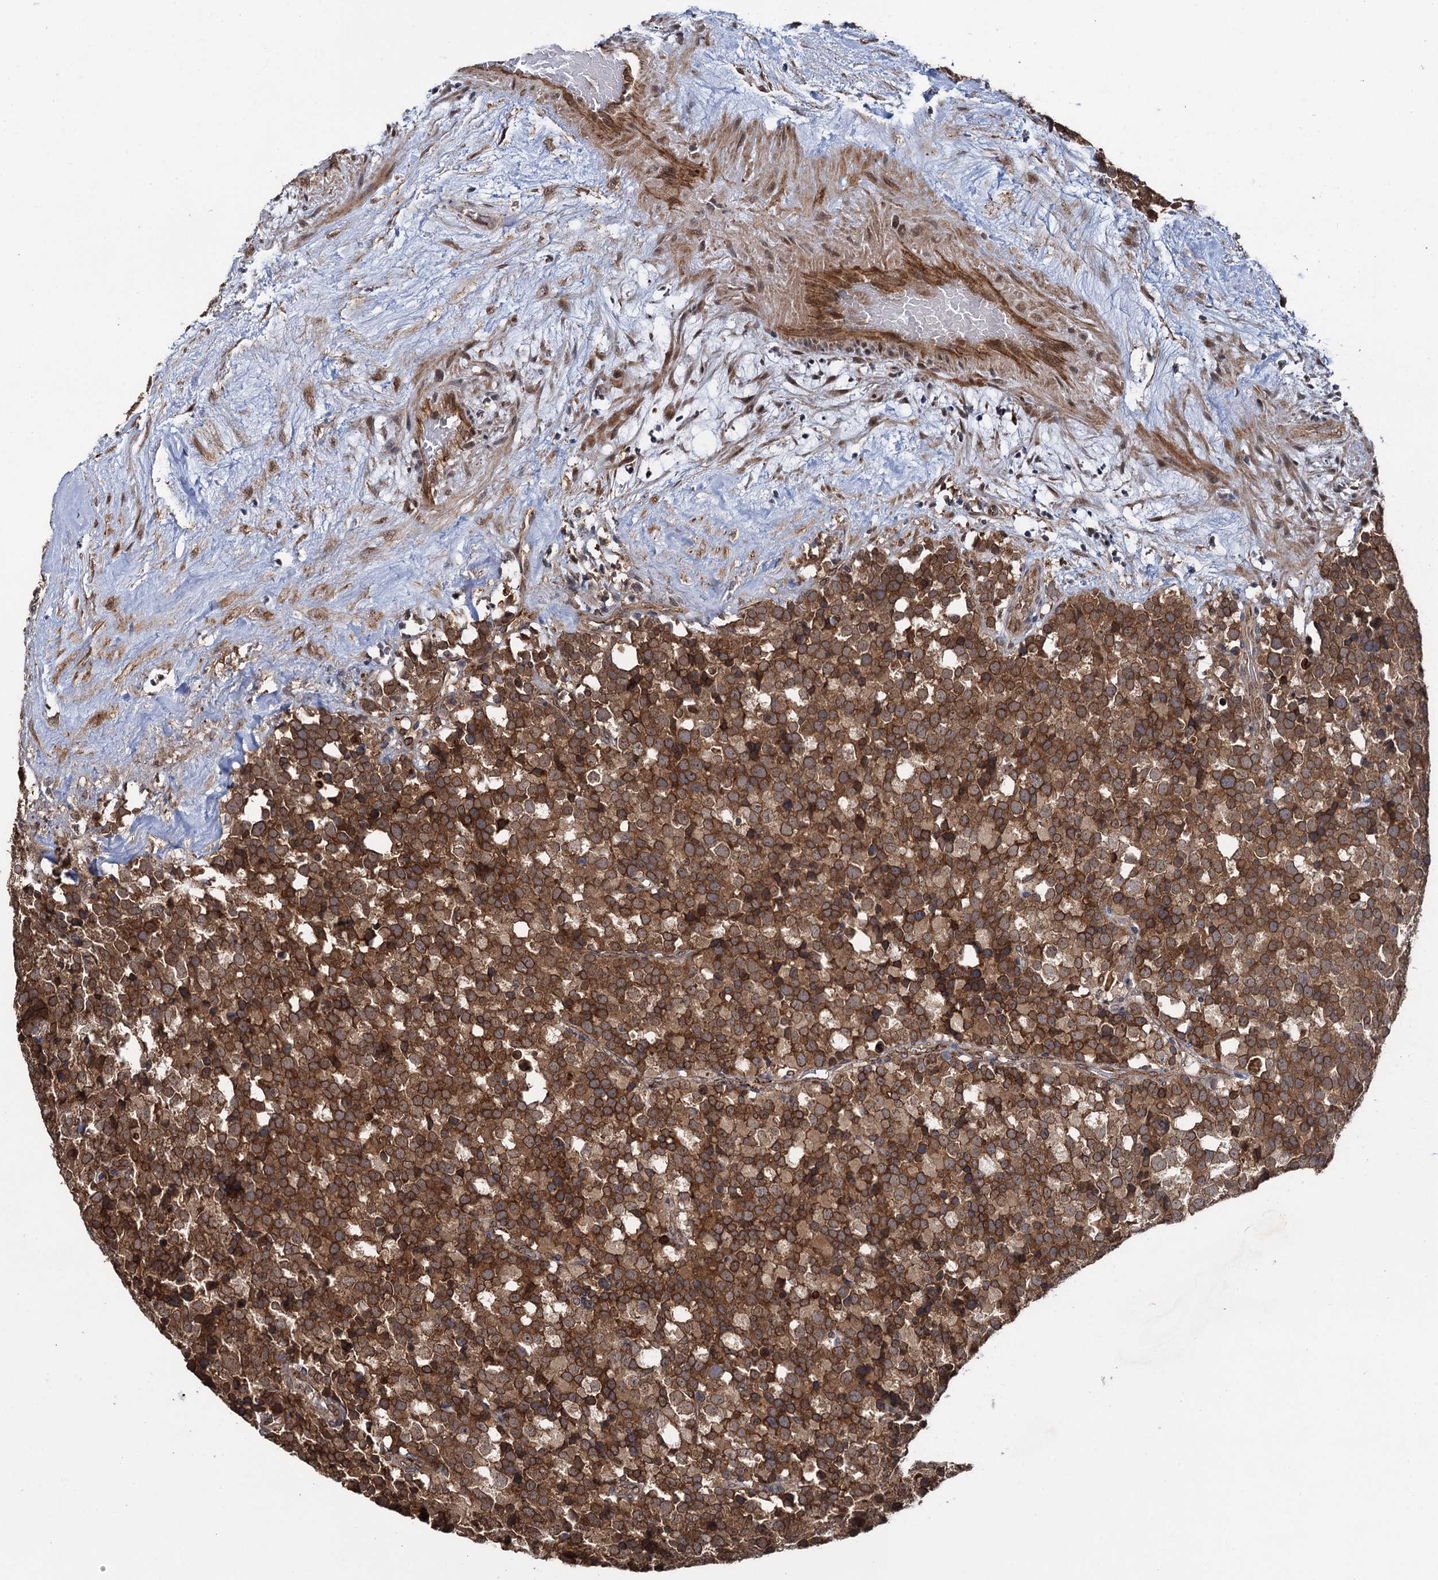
{"staining": {"intensity": "strong", "quantity": ">75%", "location": "cytoplasmic/membranous"}, "tissue": "testis cancer", "cell_type": "Tumor cells", "image_type": "cancer", "snomed": [{"axis": "morphology", "description": "Seminoma, NOS"}, {"axis": "topography", "description": "Testis"}], "caption": "The photomicrograph displays a brown stain indicating the presence of a protein in the cytoplasmic/membranous of tumor cells in testis cancer. (DAB (3,3'-diaminobenzidine) IHC, brown staining for protein, blue staining for nuclei).", "gene": "EVX2", "patient": {"sex": "male", "age": 71}}